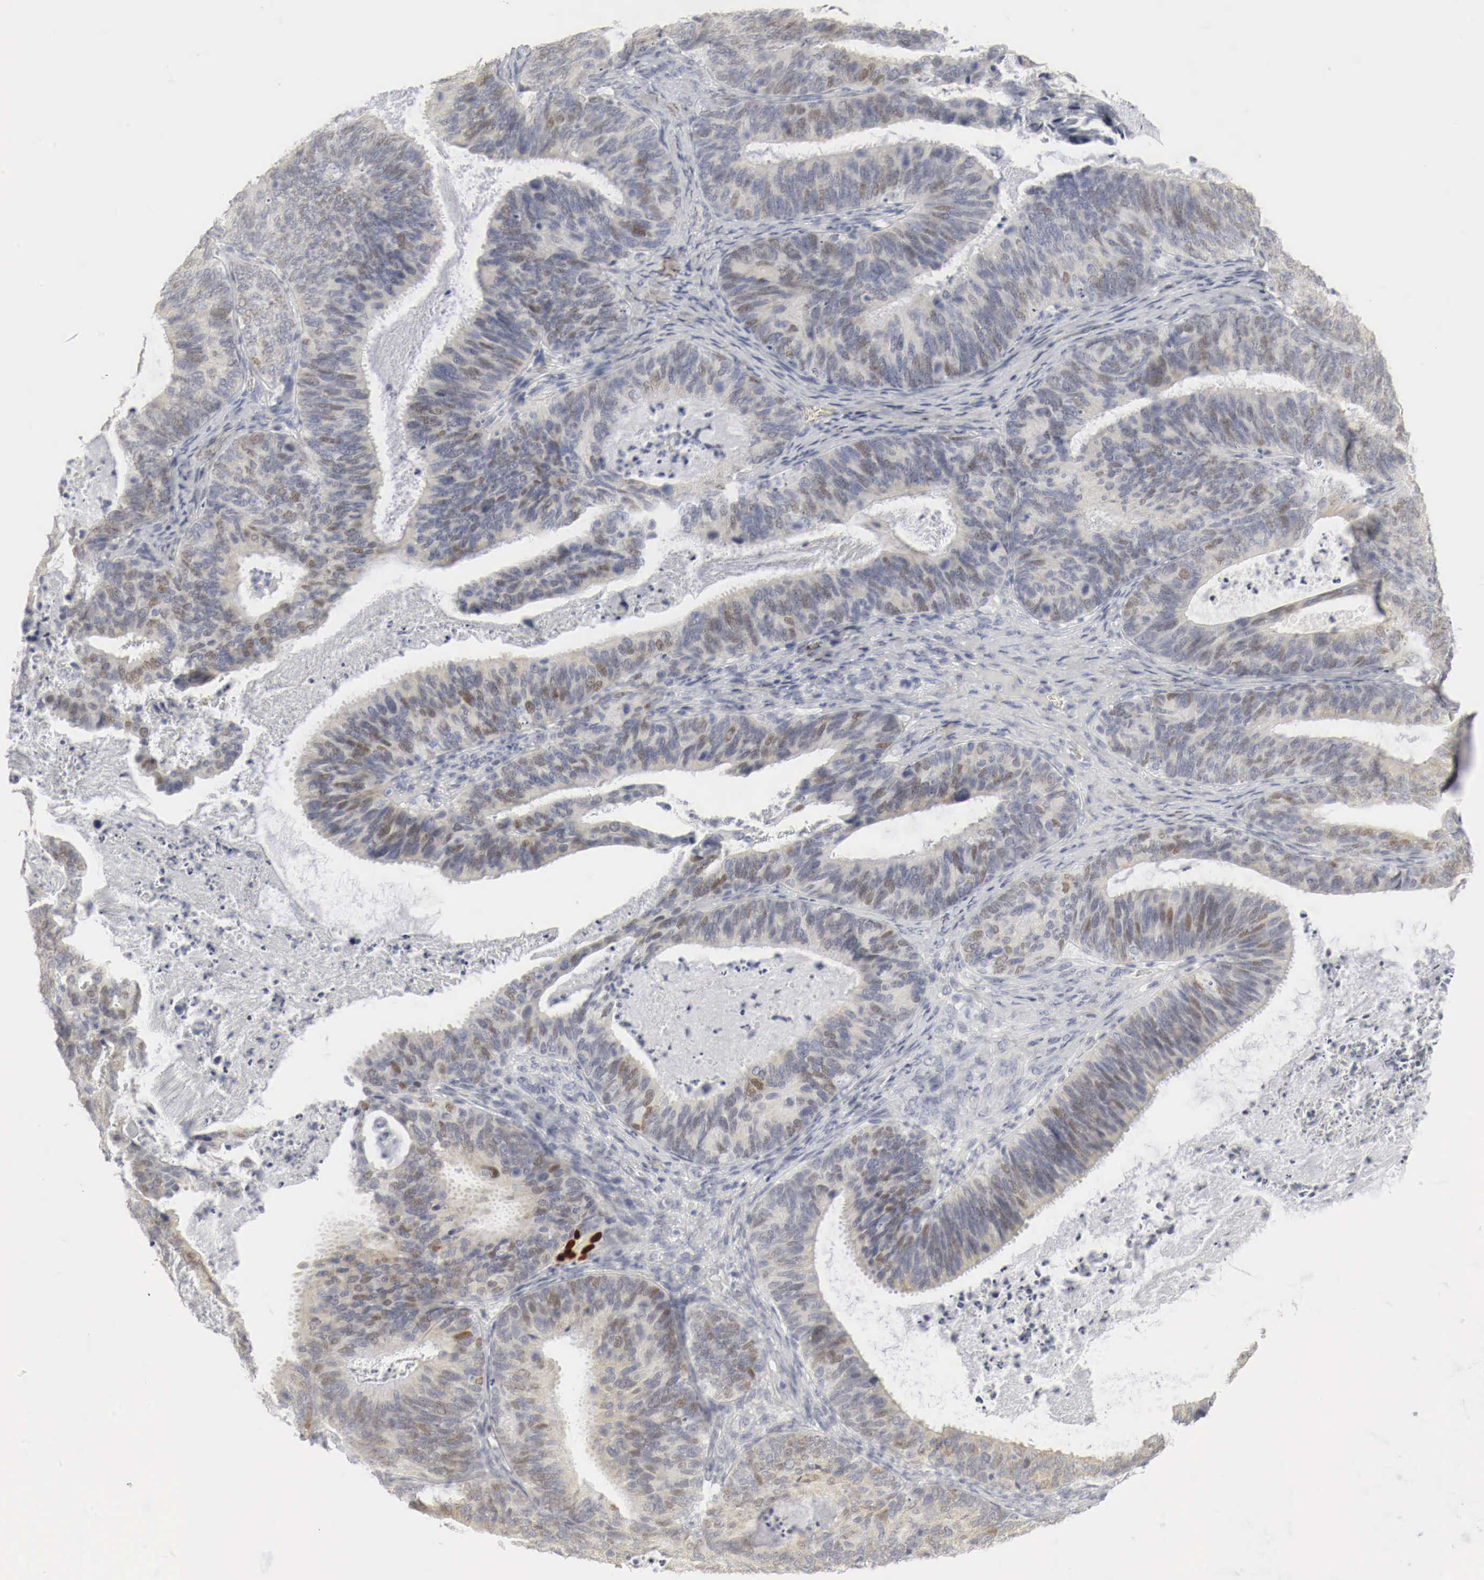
{"staining": {"intensity": "weak", "quantity": "25%-75%", "location": "cytoplasmic/membranous,nuclear"}, "tissue": "ovarian cancer", "cell_type": "Tumor cells", "image_type": "cancer", "snomed": [{"axis": "morphology", "description": "Carcinoma, endometroid"}, {"axis": "topography", "description": "Ovary"}], "caption": "This micrograph displays ovarian endometroid carcinoma stained with IHC to label a protein in brown. The cytoplasmic/membranous and nuclear of tumor cells show weak positivity for the protein. Nuclei are counter-stained blue.", "gene": "TP63", "patient": {"sex": "female", "age": 52}}